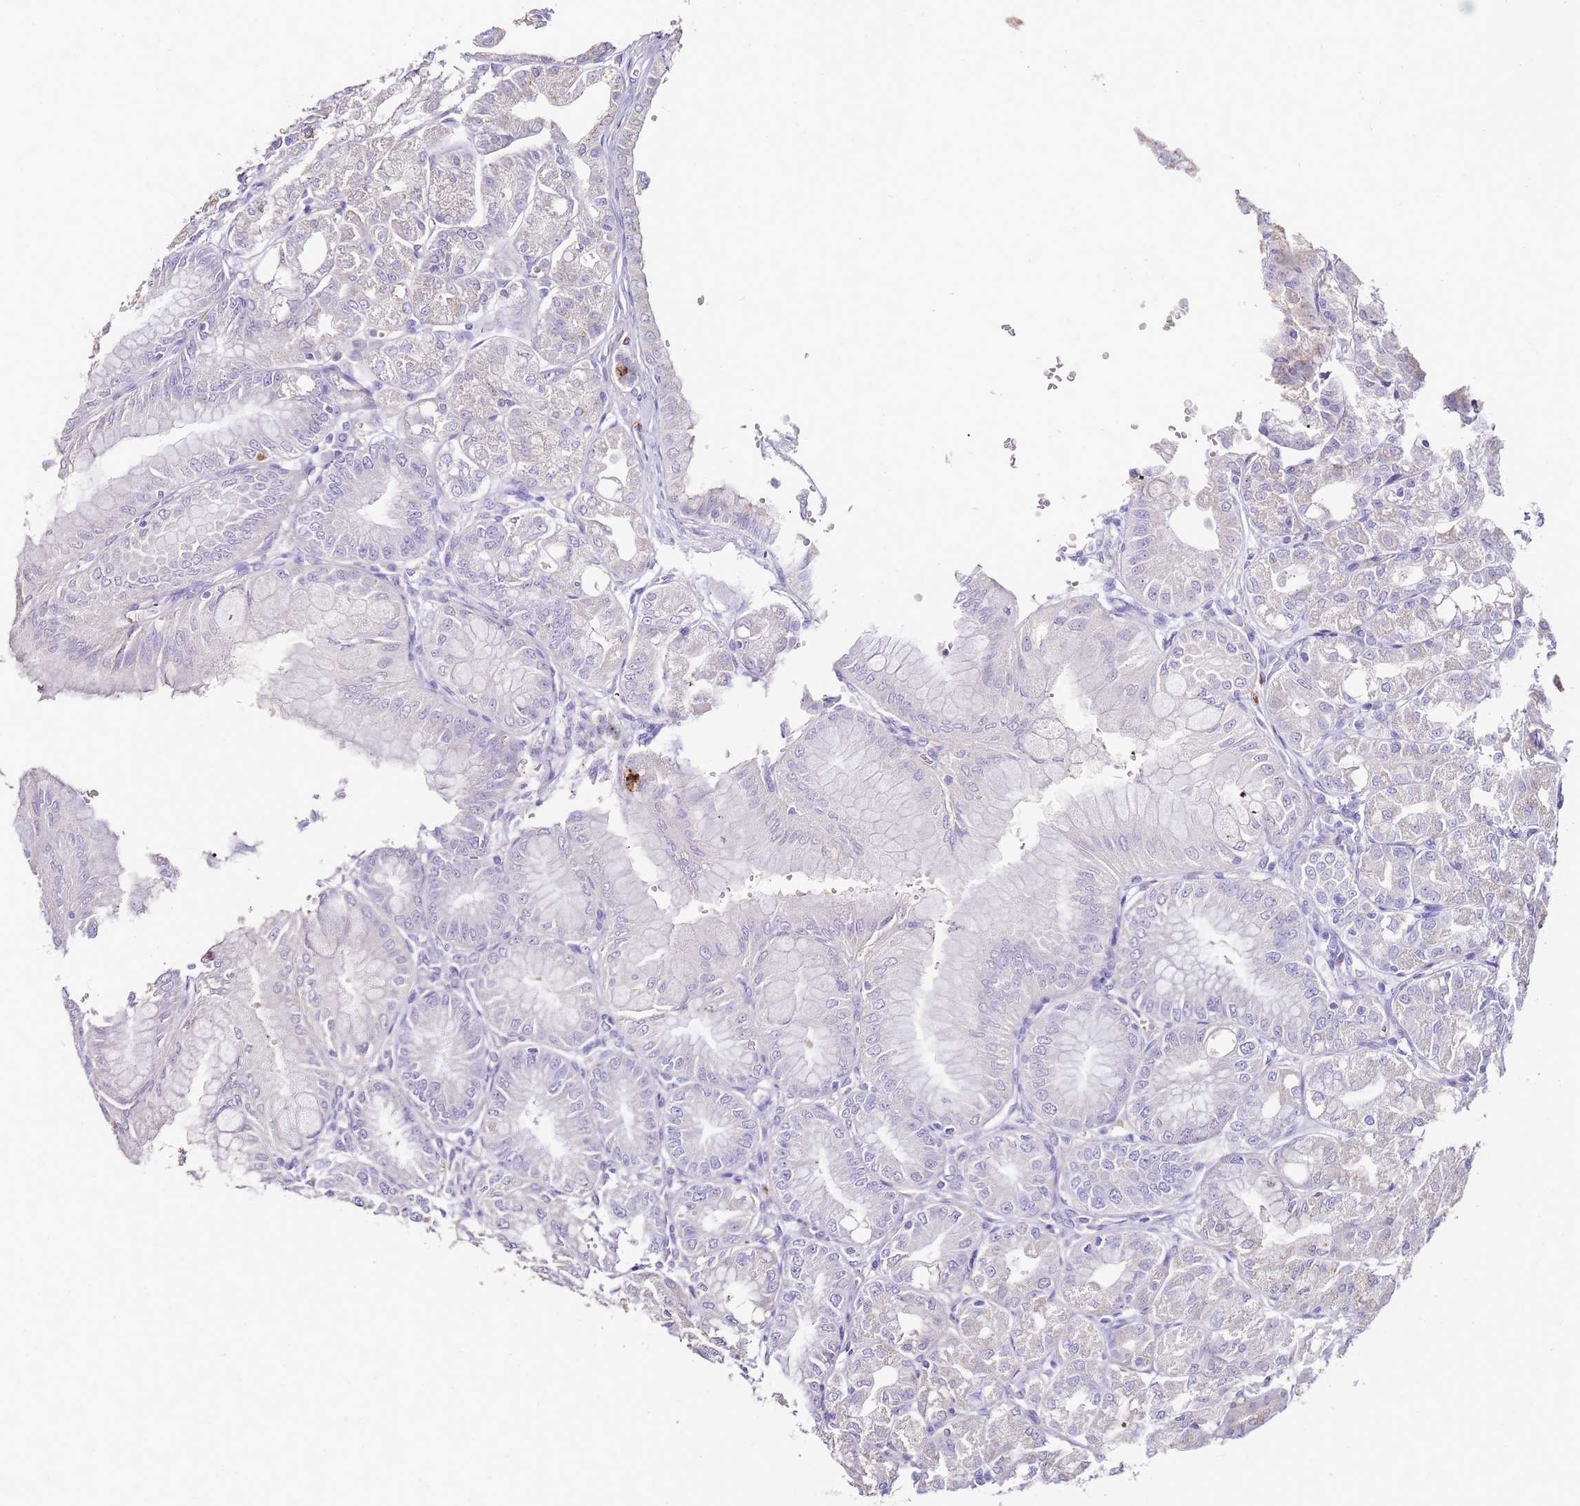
{"staining": {"intensity": "negative", "quantity": "none", "location": "none"}, "tissue": "stomach", "cell_type": "Glandular cells", "image_type": "normal", "snomed": [{"axis": "morphology", "description": "Normal tissue, NOS"}, {"axis": "topography", "description": "Stomach, lower"}], "caption": "A histopathology image of stomach stained for a protein displays no brown staining in glandular cells. (Stains: DAB immunohistochemistry (IHC) with hematoxylin counter stain, Microscopy: brightfield microscopy at high magnification).", "gene": "DPP4", "patient": {"sex": "male", "age": 71}}